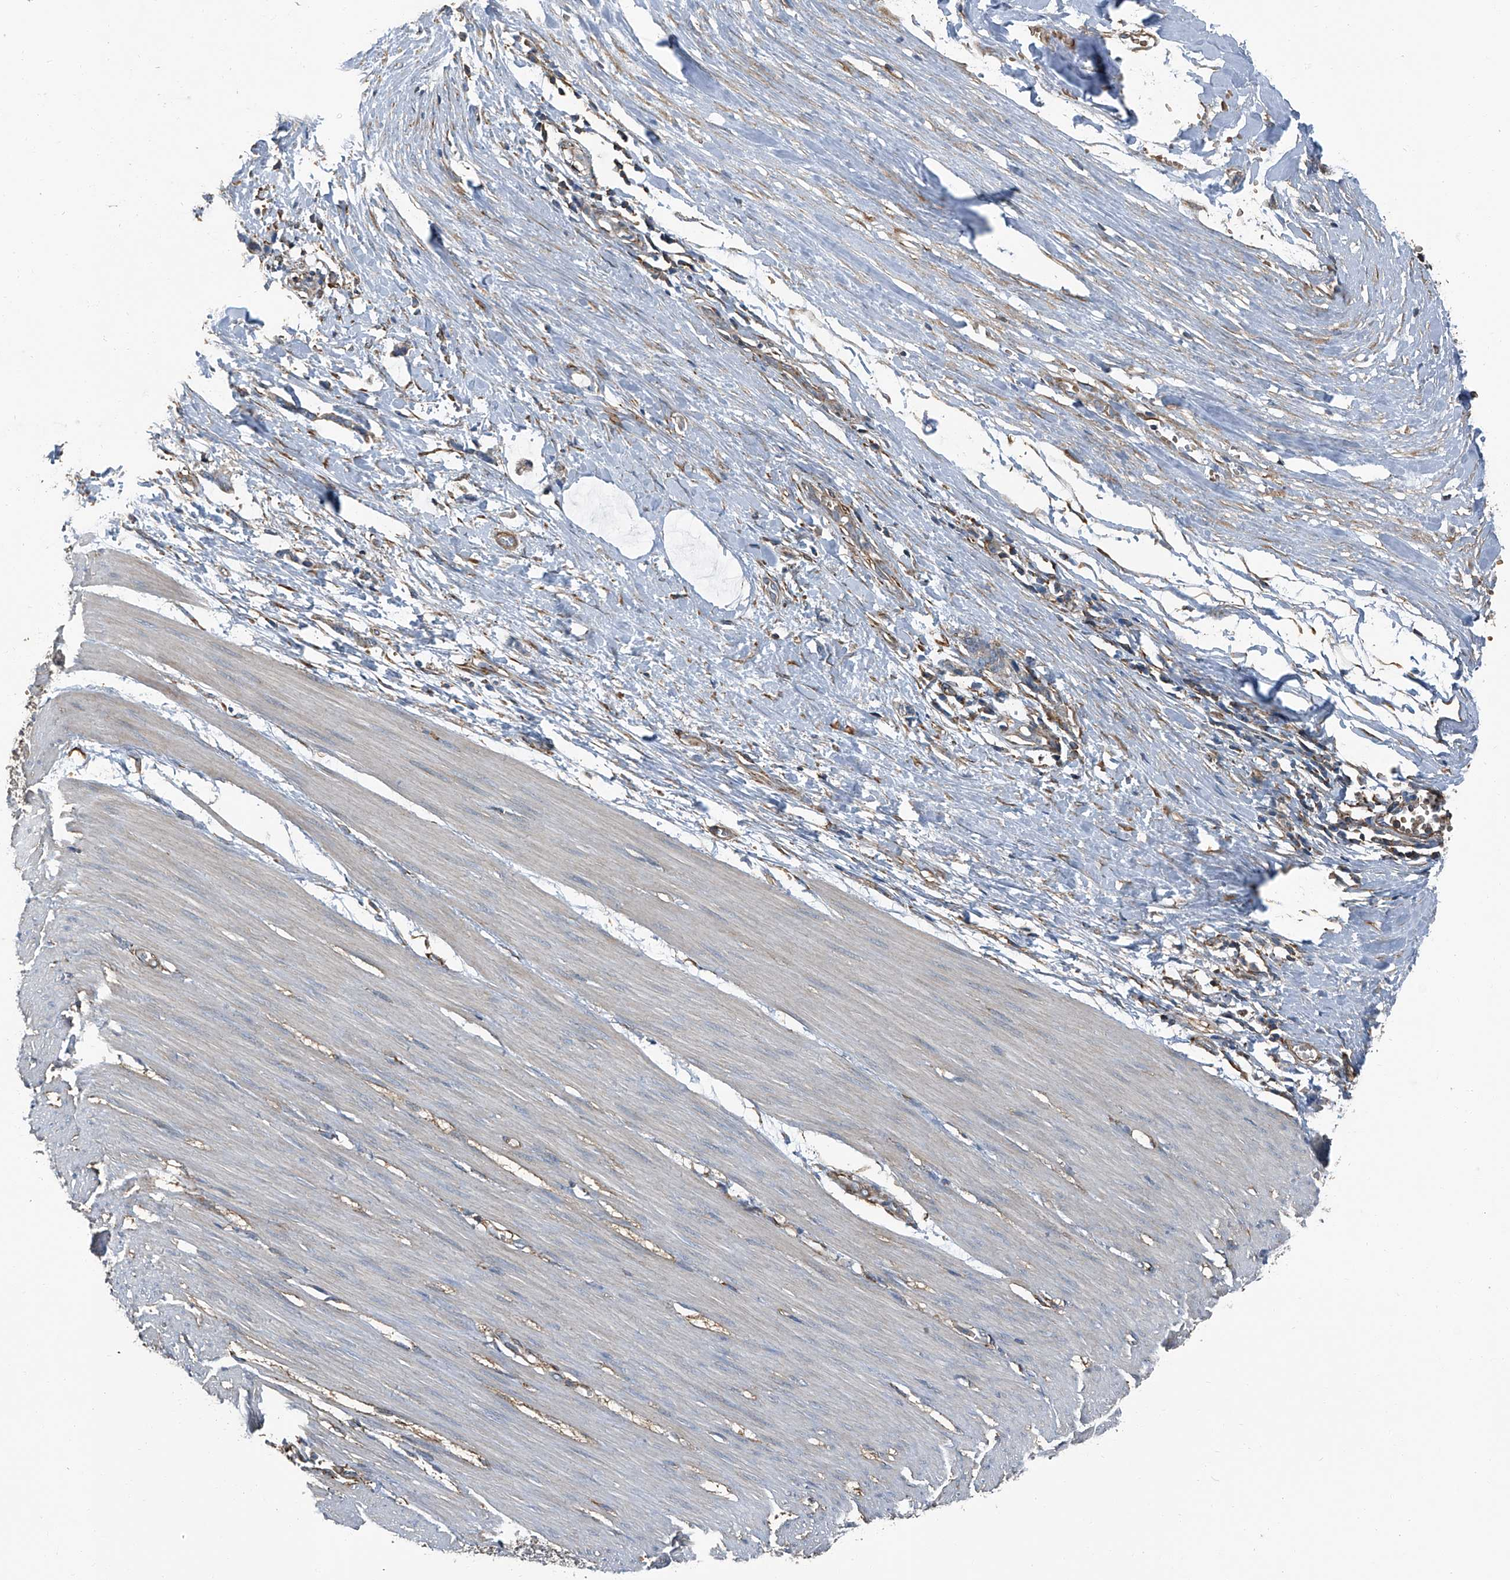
{"staining": {"intensity": "negative", "quantity": "none", "location": "none"}, "tissue": "smooth muscle", "cell_type": "Smooth muscle cells", "image_type": "normal", "snomed": [{"axis": "morphology", "description": "Normal tissue, NOS"}, {"axis": "morphology", "description": "Adenocarcinoma, NOS"}, {"axis": "topography", "description": "Colon"}, {"axis": "topography", "description": "Peripheral nerve tissue"}], "caption": "Immunohistochemistry (IHC) of benign human smooth muscle reveals no expression in smooth muscle cells.", "gene": "SEPTIN7", "patient": {"sex": "male", "age": 14}}